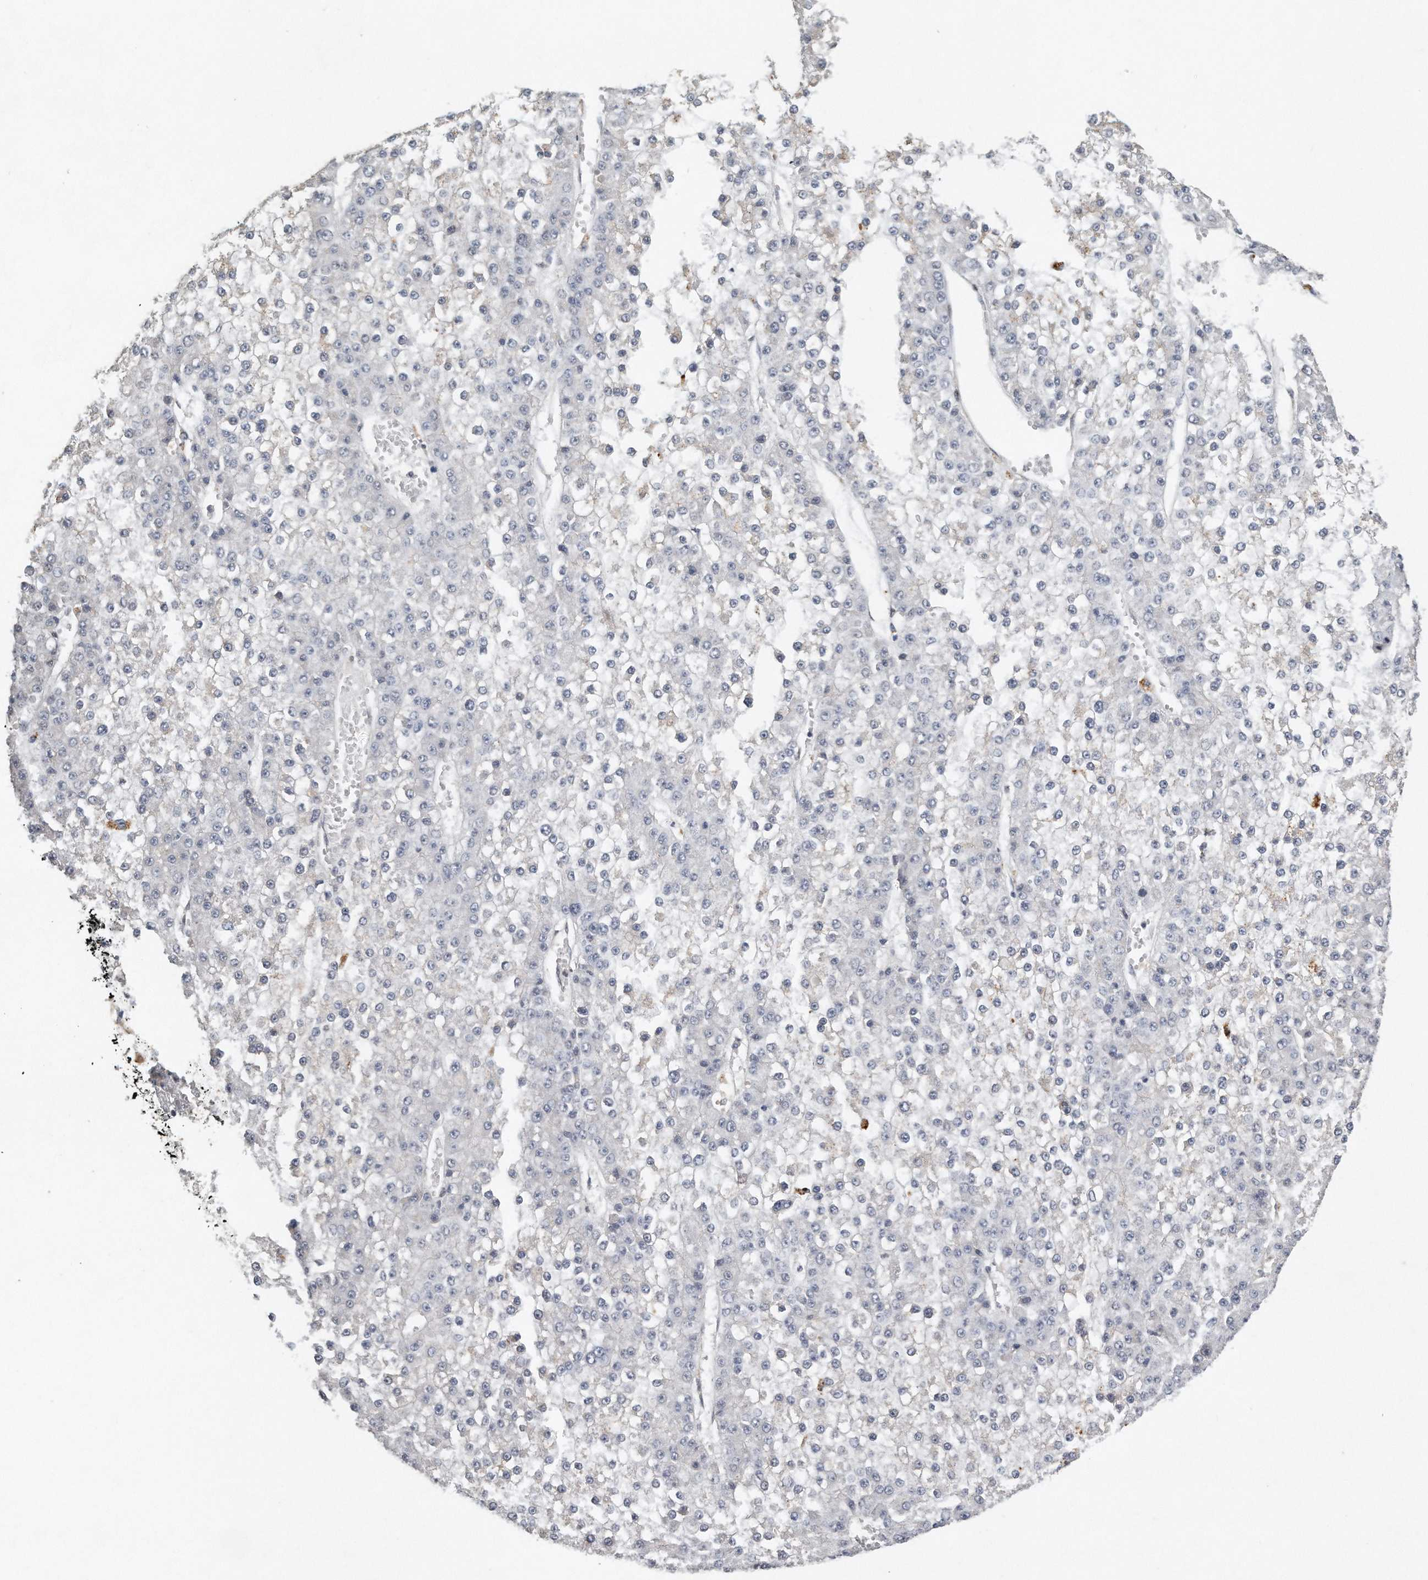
{"staining": {"intensity": "negative", "quantity": "none", "location": "none"}, "tissue": "liver cancer", "cell_type": "Tumor cells", "image_type": "cancer", "snomed": [{"axis": "morphology", "description": "Carcinoma, Hepatocellular, NOS"}, {"axis": "topography", "description": "Liver"}], "caption": "DAB (3,3'-diaminobenzidine) immunohistochemical staining of human hepatocellular carcinoma (liver) reveals no significant staining in tumor cells.", "gene": "CAMK1", "patient": {"sex": "female", "age": 73}}